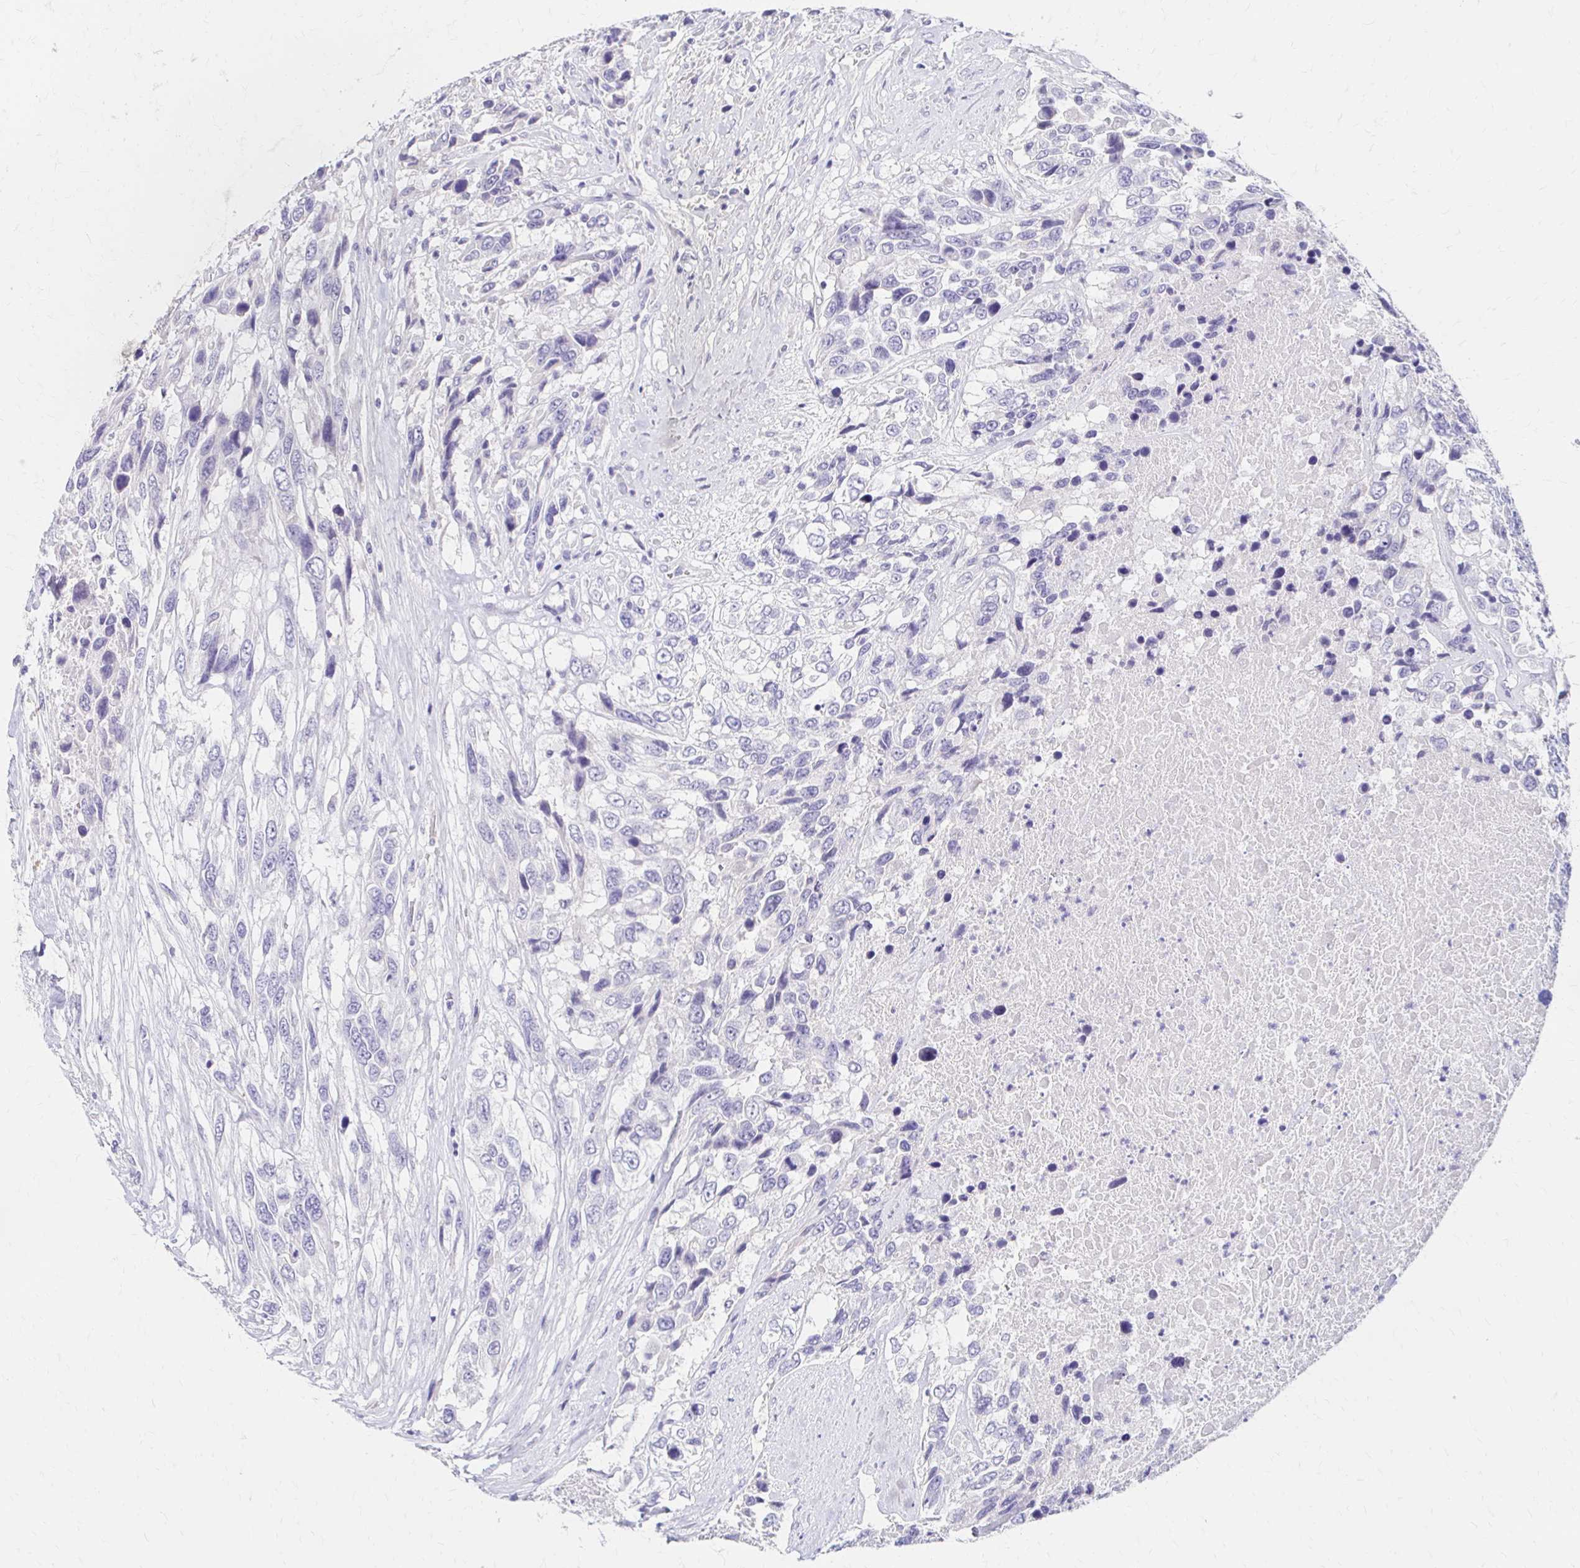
{"staining": {"intensity": "negative", "quantity": "none", "location": "none"}, "tissue": "urothelial cancer", "cell_type": "Tumor cells", "image_type": "cancer", "snomed": [{"axis": "morphology", "description": "Urothelial carcinoma, High grade"}, {"axis": "topography", "description": "Urinary bladder"}], "caption": "The micrograph shows no significant positivity in tumor cells of high-grade urothelial carcinoma. (IHC, brightfield microscopy, high magnification).", "gene": "AZGP1", "patient": {"sex": "female", "age": 70}}